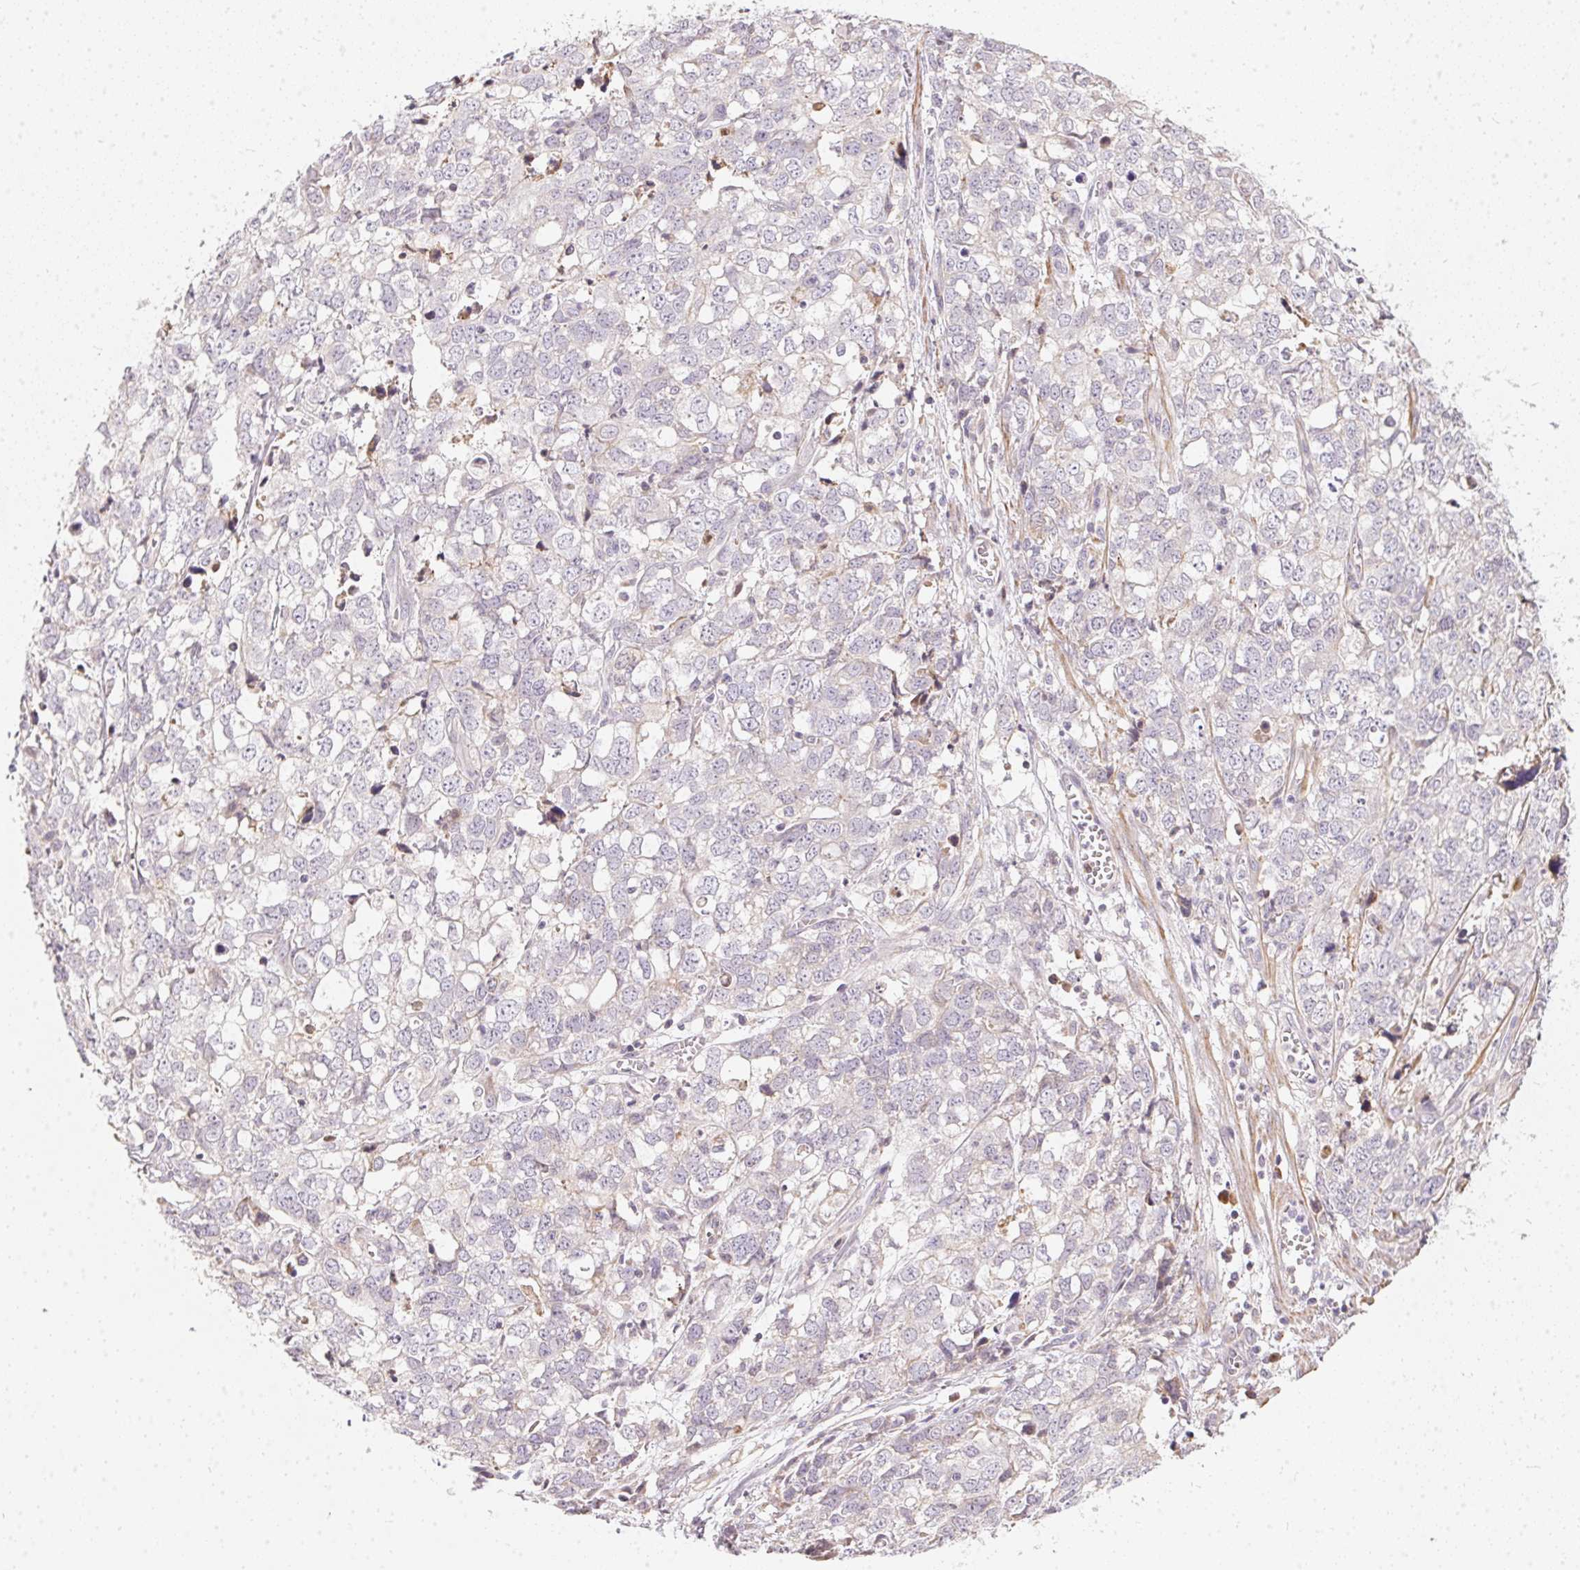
{"staining": {"intensity": "negative", "quantity": "none", "location": "none"}, "tissue": "stomach cancer", "cell_type": "Tumor cells", "image_type": "cancer", "snomed": [{"axis": "morphology", "description": "Adenocarcinoma, NOS"}, {"axis": "topography", "description": "Stomach, upper"}], "caption": "DAB (3,3'-diaminobenzidine) immunohistochemical staining of stomach cancer shows no significant staining in tumor cells. The staining is performed using DAB (3,3'-diaminobenzidine) brown chromogen with nuclei counter-stained in using hematoxylin.", "gene": "VWA5B2", "patient": {"sex": "male", "age": 81}}